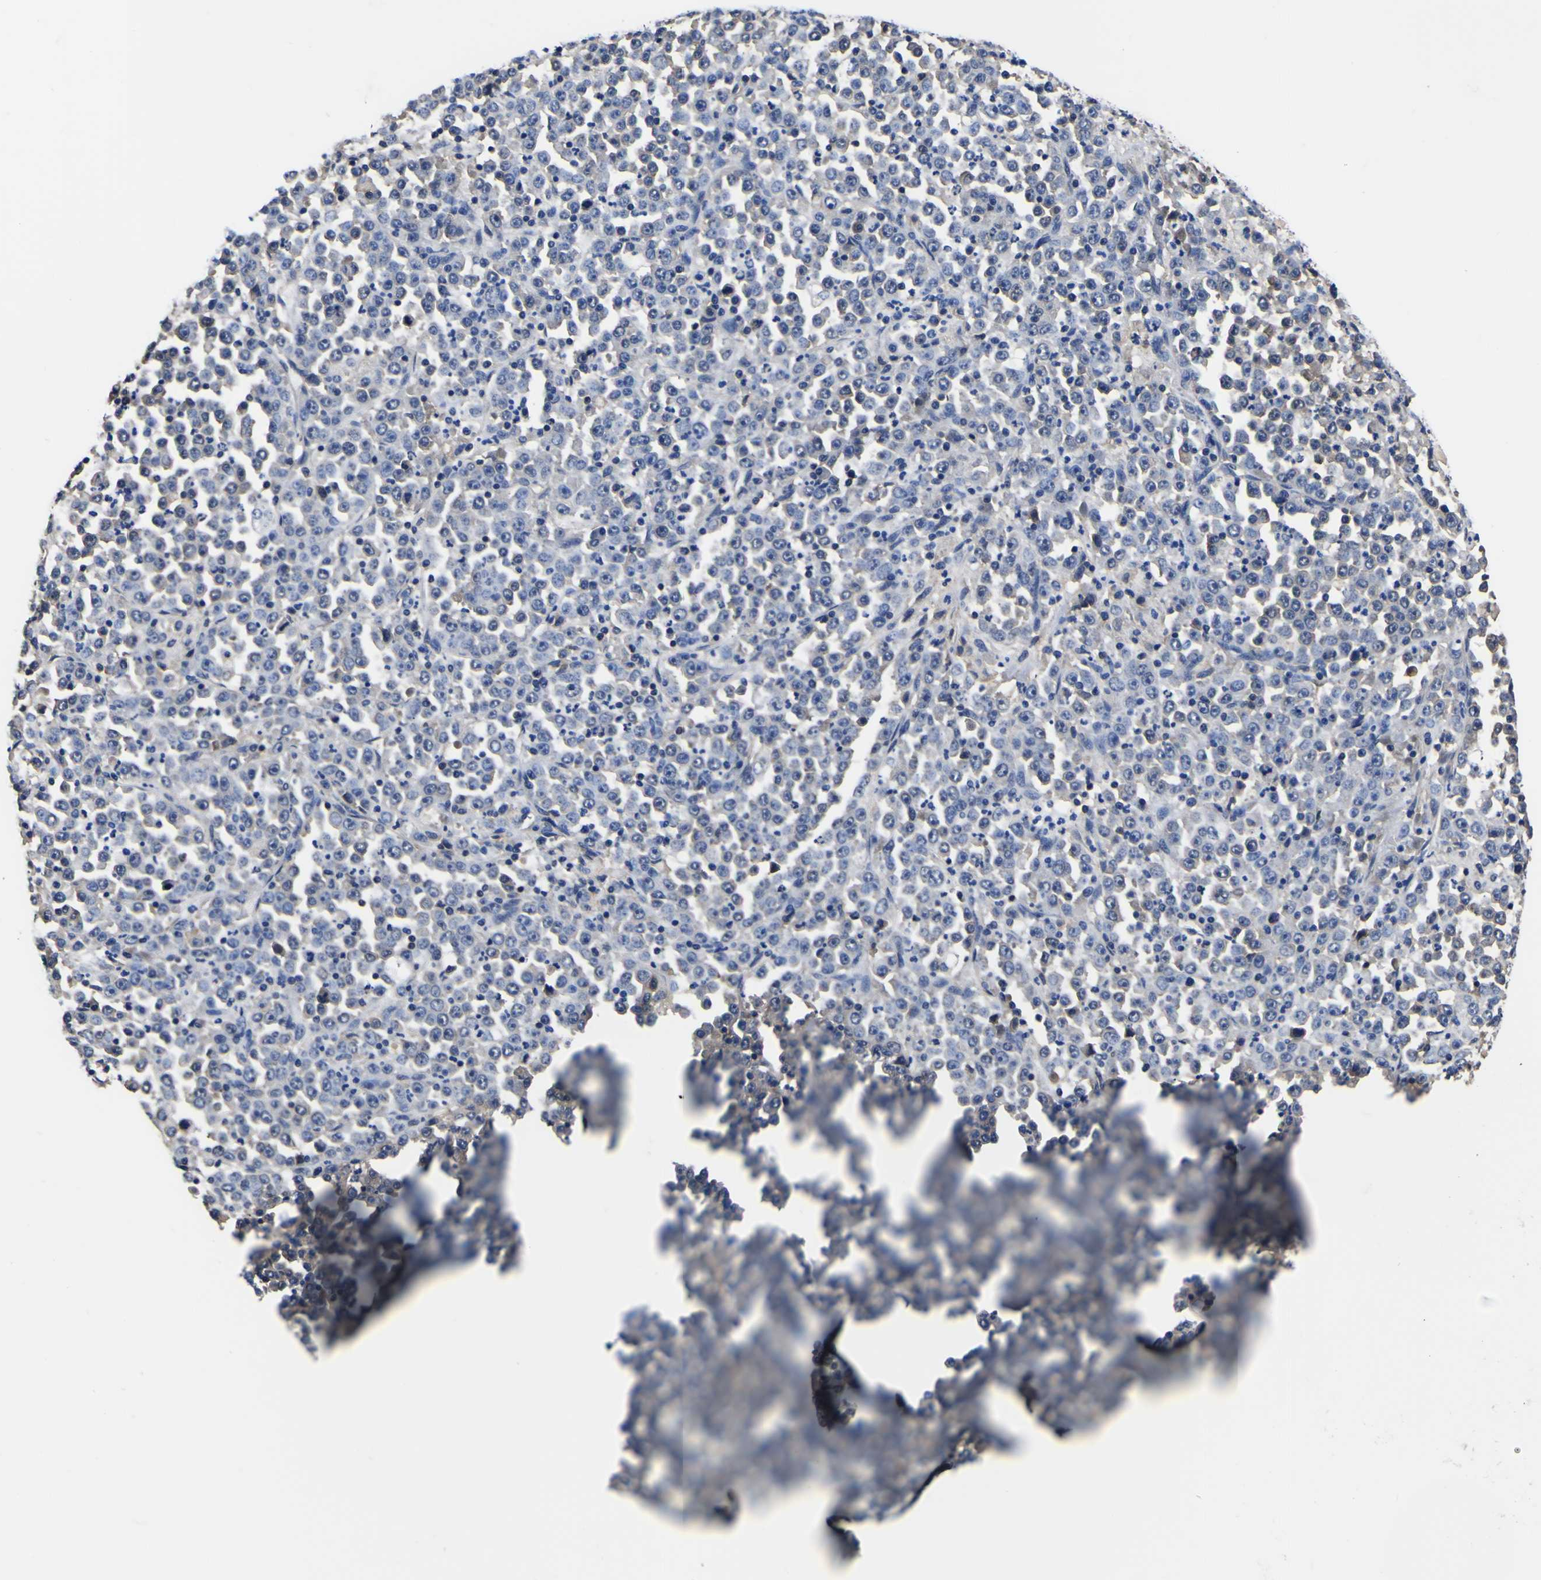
{"staining": {"intensity": "weak", "quantity": "<25%", "location": "nuclear"}, "tissue": "stomach cancer", "cell_type": "Tumor cells", "image_type": "cancer", "snomed": [{"axis": "morphology", "description": "Normal tissue, NOS"}, {"axis": "morphology", "description": "Adenocarcinoma, NOS"}, {"axis": "topography", "description": "Stomach, upper"}, {"axis": "topography", "description": "Stomach"}], "caption": "Human stomach cancer stained for a protein using immunohistochemistry shows no staining in tumor cells.", "gene": "FAM110B", "patient": {"sex": "male", "age": 59}}